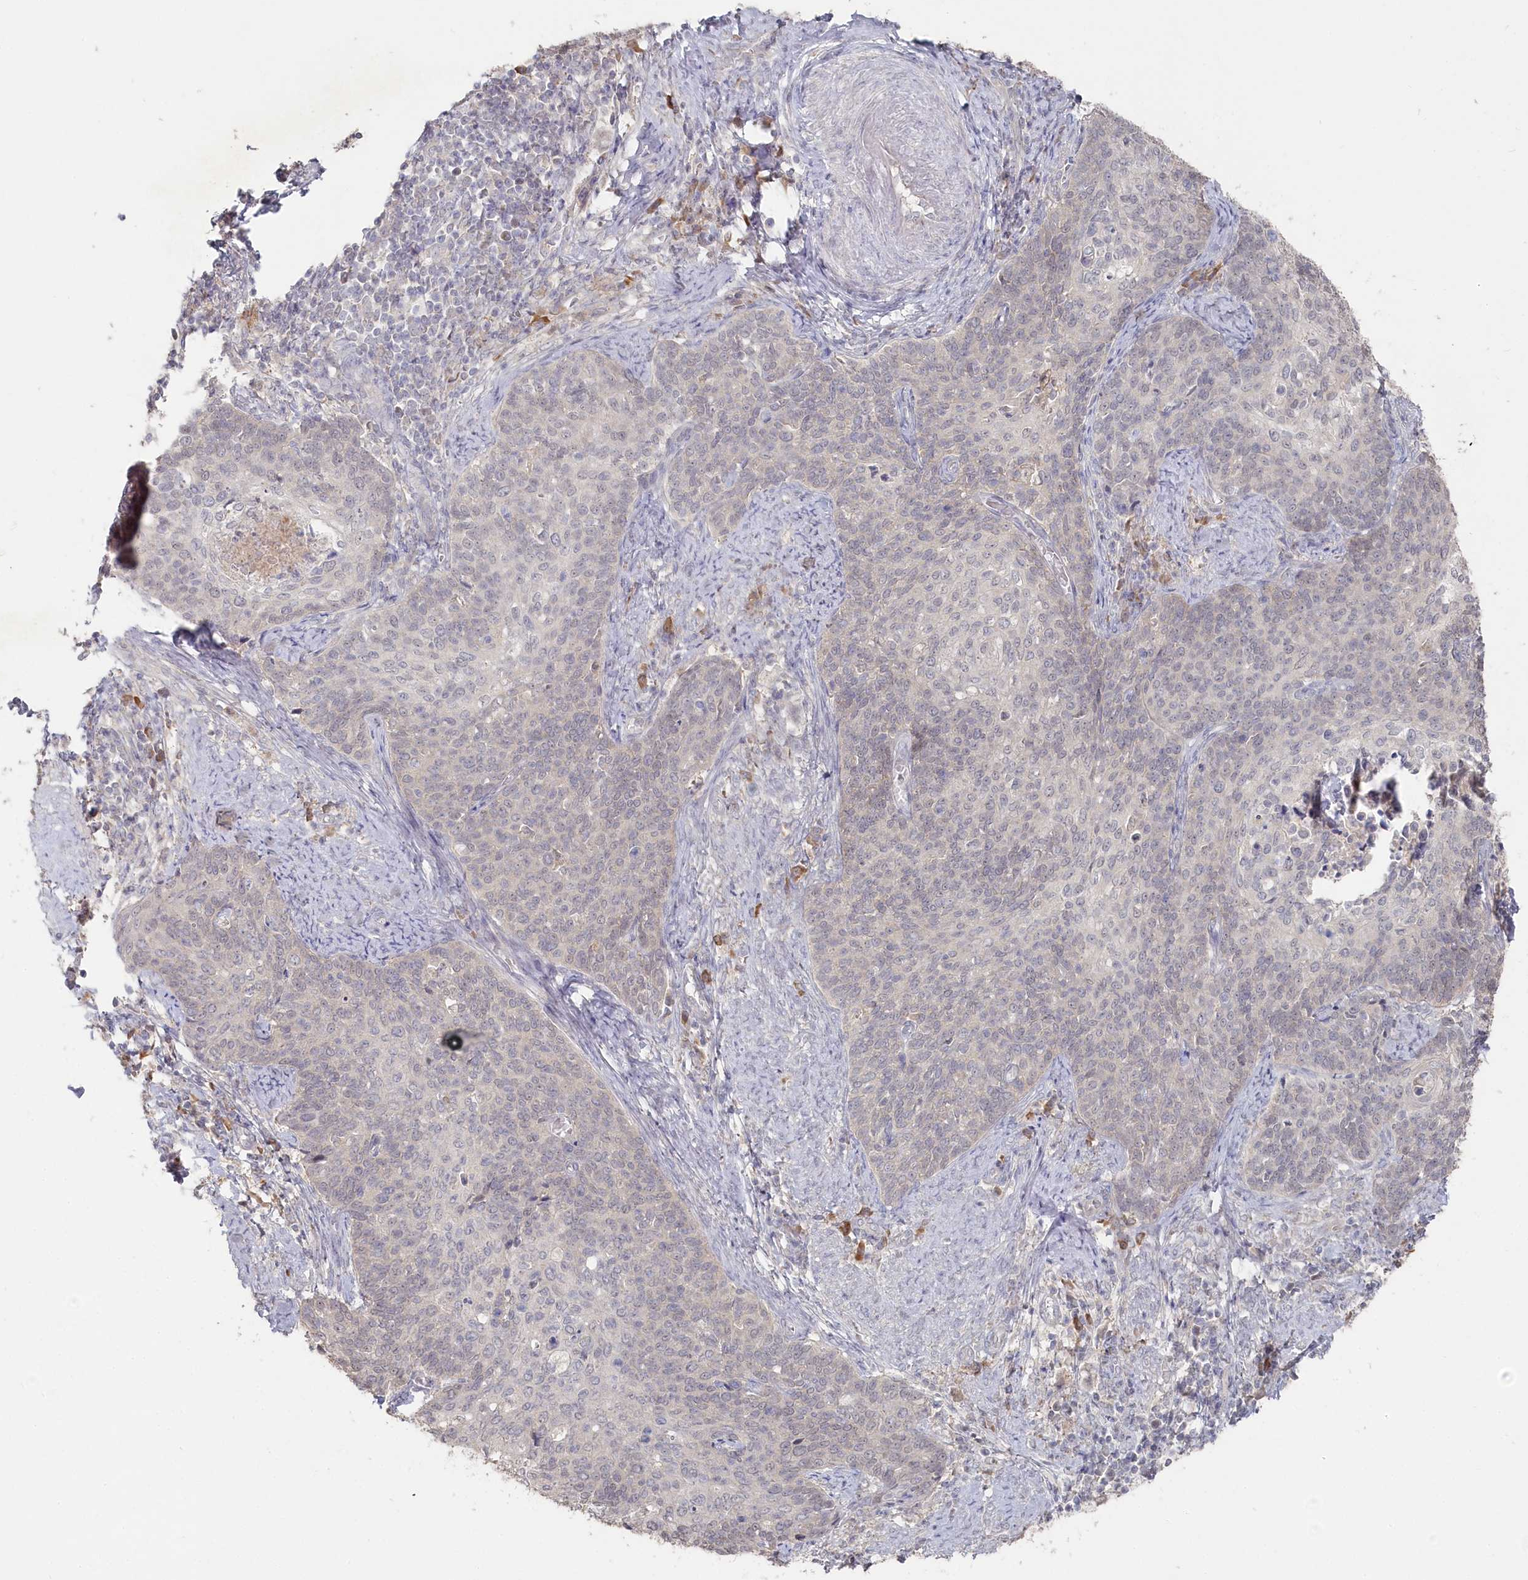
{"staining": {"intensity": "negative", "quantity": "none", "location": "none"}, "tissue": "cervical cancer", "cell_type": "Tumor cells", "image_type": "cancer", "snomed": [{"axis": "morphology", "description": "Squamous cell carcinoma, NOS"}, {"axis": "topography", "description": "Cervix"}], "caption": "The micrograph shows no significant positivity in tumor cells of cervical cancer.", "gene": "TGFBRAP1", "patient": {"sex": "female", "age": 39}}